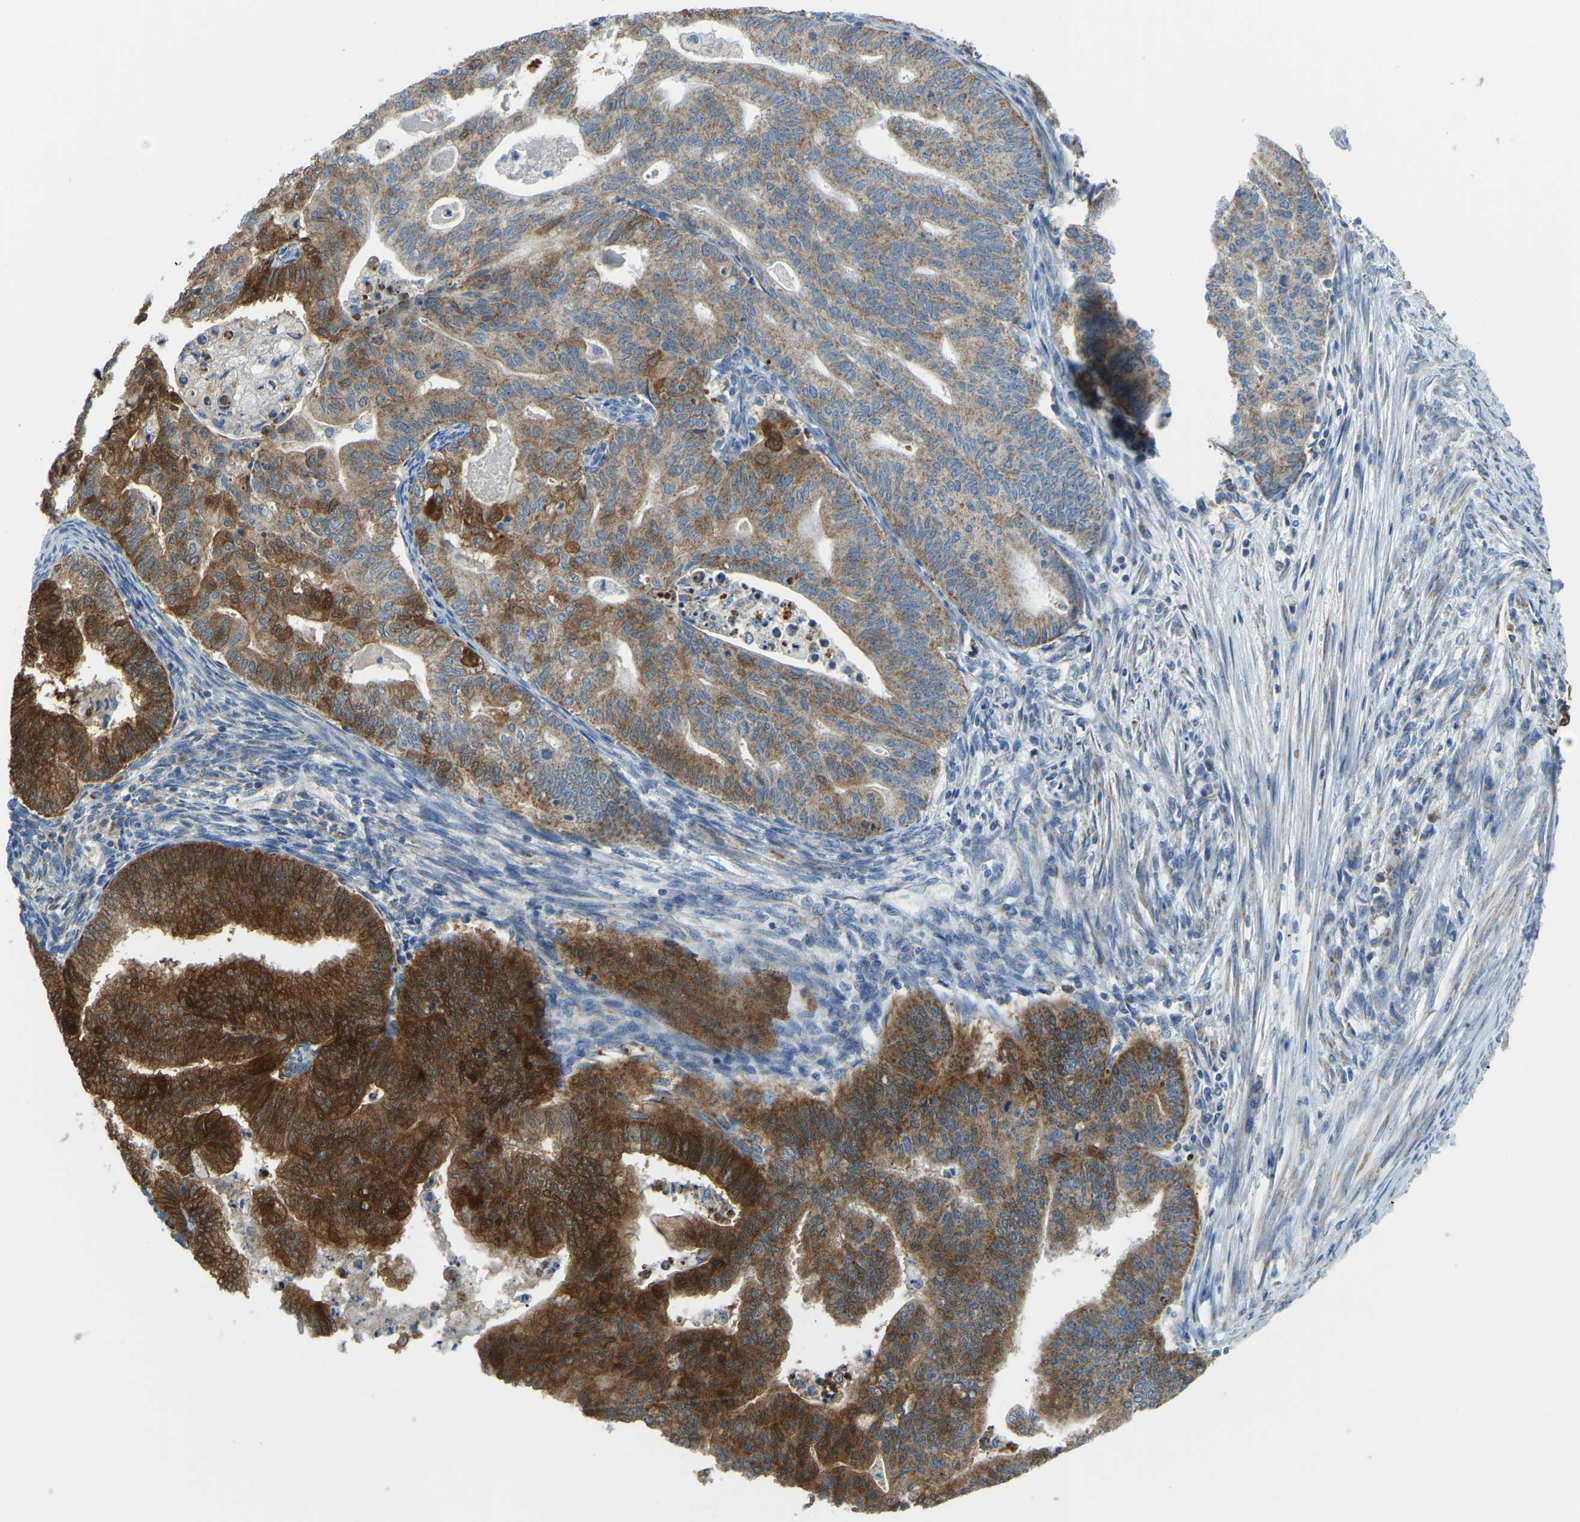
{"staining": {"intensity": "strong", "quantity": "25%-75%", "location": "cytoplasmic/membranous"}, "tissue": "endometrial cancer", "cell_type": "Tumor cells", "image_type": "cancer", "snomed": [{"axis": "morphology", "description": "Polyp, NOS"}, {"axis": "morphology", "description": "Adenocarcinoma, NOS"}, {"axis": "morphology", "description": "Adenoma, NOS"}, {"axis": "topography", "description": "Endometrium"}], "caption": "Immunohistochemistry (IHC) micrograph of human adenocarcinoma (endometrial) stained for a protein (brown), which reveals high levels of strong cytoplasmic/membranous expression in about 25%-75% of tumor cells.", "gene": "GDA", "patient": {"sex": "female", "age": 79}}